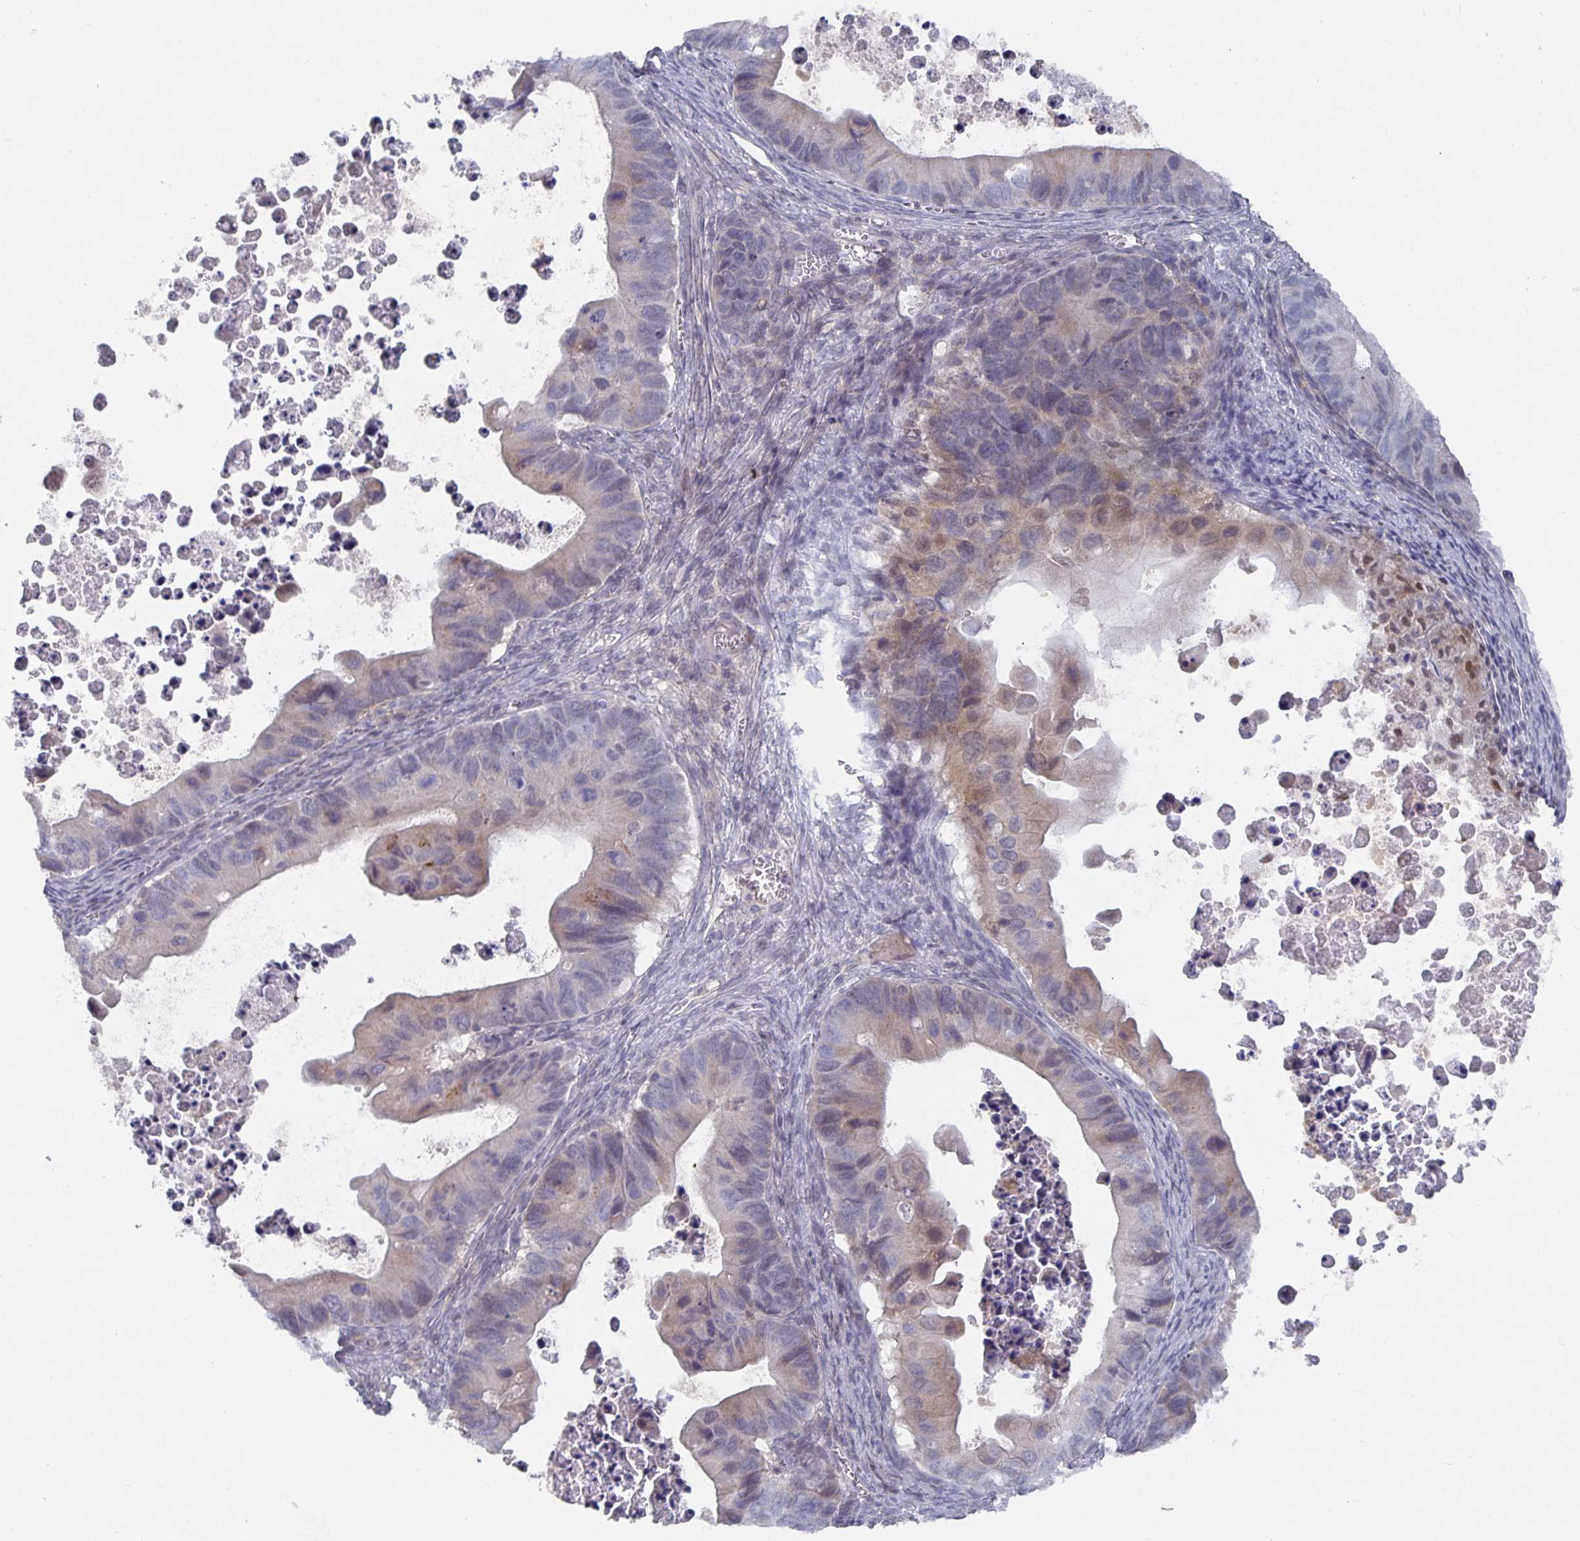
{"staining": {"intensity": "weak", "quantity": "<25%", "location": "cytoplasmic/membranous"}, "tissue": "ovarian cancer", "cell_type": "Tumor cells", "image_type": "cancer", "snomed": [{"axis": "morphology", "description": "Cystadenocarcinoma, mucinous, NOS"}, {"axis": "topography", "description": "Ovary"}], "caption": "High magnification brightfield microscopy of ovarian cancer (mucinous cystadenocarcinoma) stained with DAB (3,3'-diaminobenzidine) (brown) and counterstained with hematoxylin (blue): tumor cells show no significant staining. The staining was performed using DAB (3,3'-diaminobenzidine) to visualize the protein expression in brown, while the nuclei were stained in blue with hematoxylin (Magnification: 20x).", "gene": "HEPN1", "patient": {"sex": "female", "age": 64}}